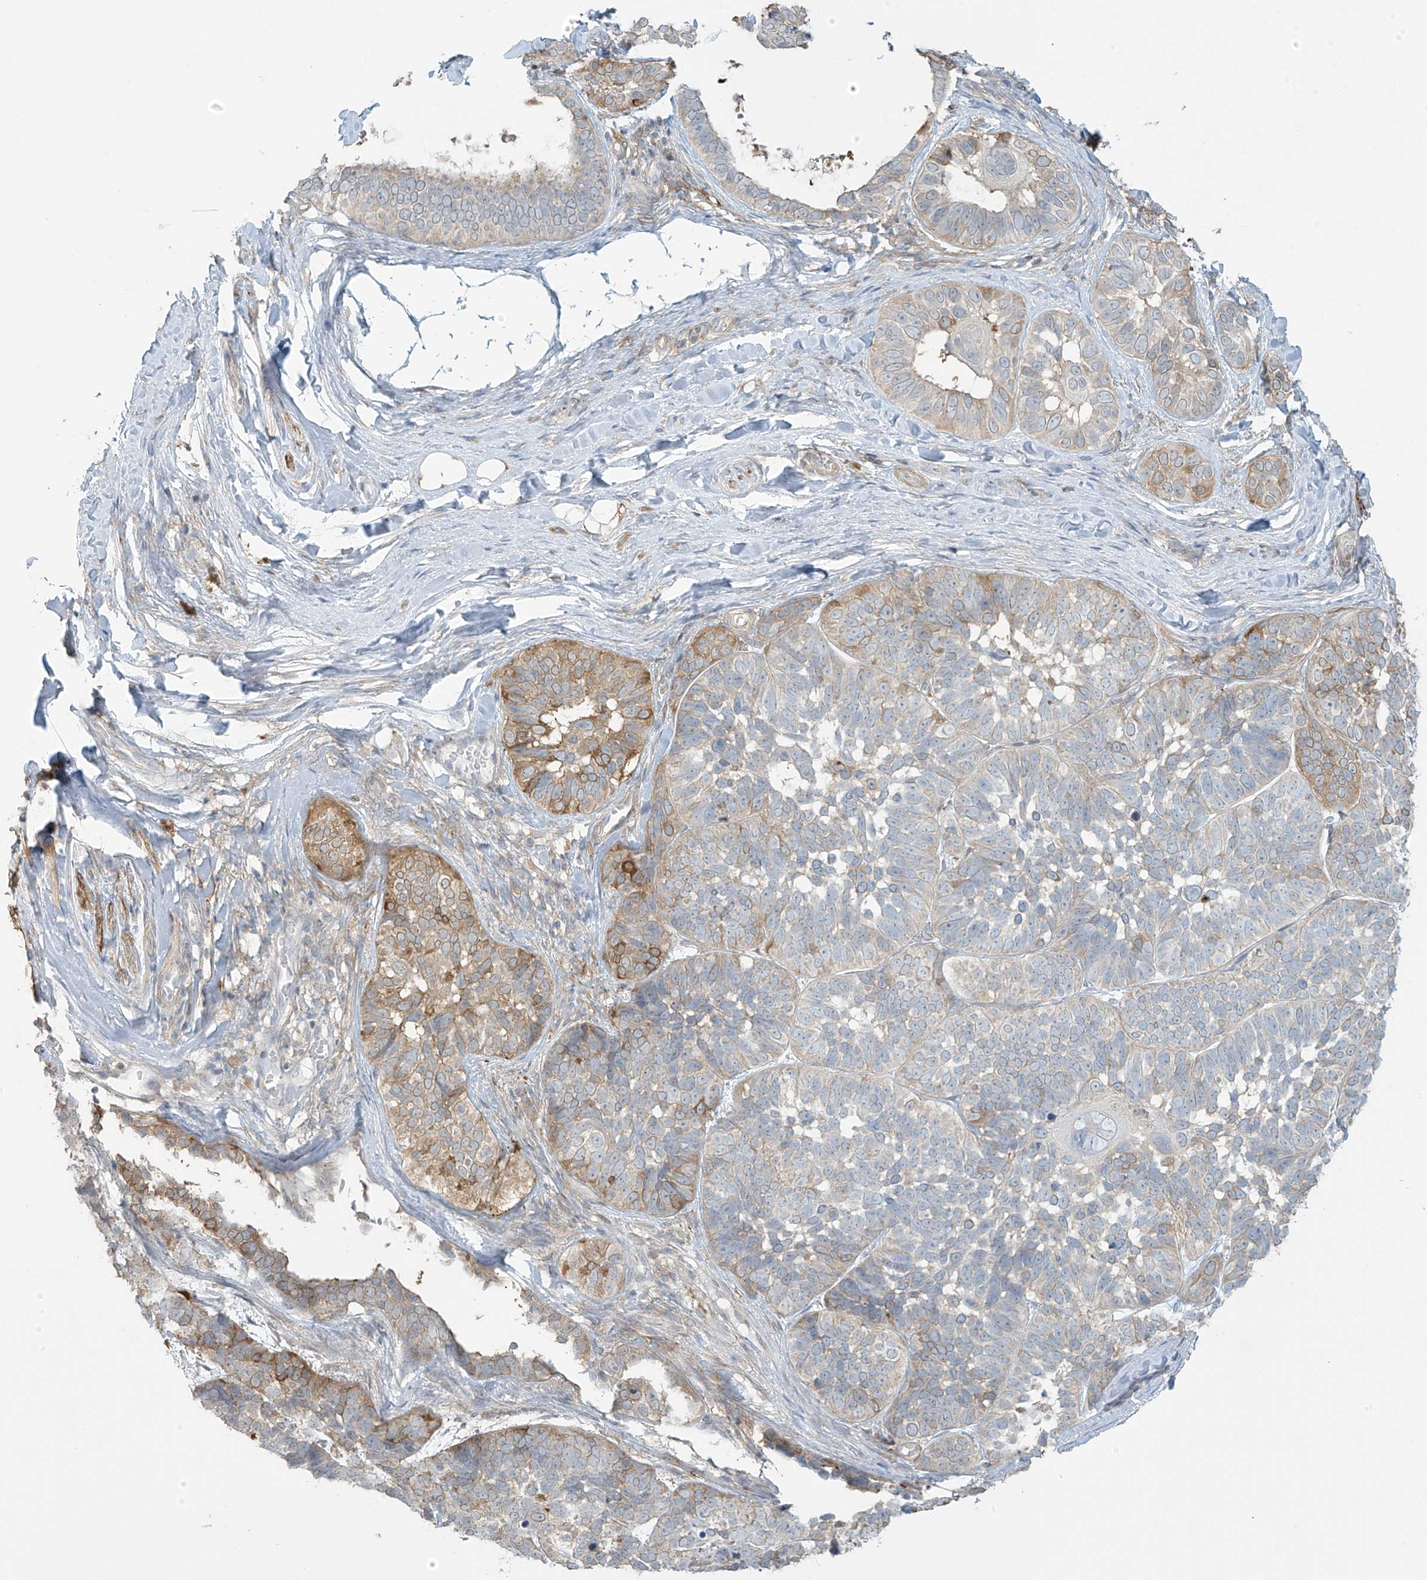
{"staining": {"intensity": "moderate", "quantity": "<25%", "location": "cytoplasmic/membranous"}, "tissue": "skin cancer", "cell_type": "Tumor cells", "image_type": "cancer", "snomed": [{"axis": "morphology", "description": "Basal cell carcinoma"}, {"axis": "topography", "description": "Skin"}], "caption": "This histopathology image reveals IHC staining of basal cell carcinoma (skin), with low moderate cytoplasmic/membranous staining in approximately <25% of tumor cells.", "gene": "TAGAP", "patient": {"sex": "male", "age": 62}}